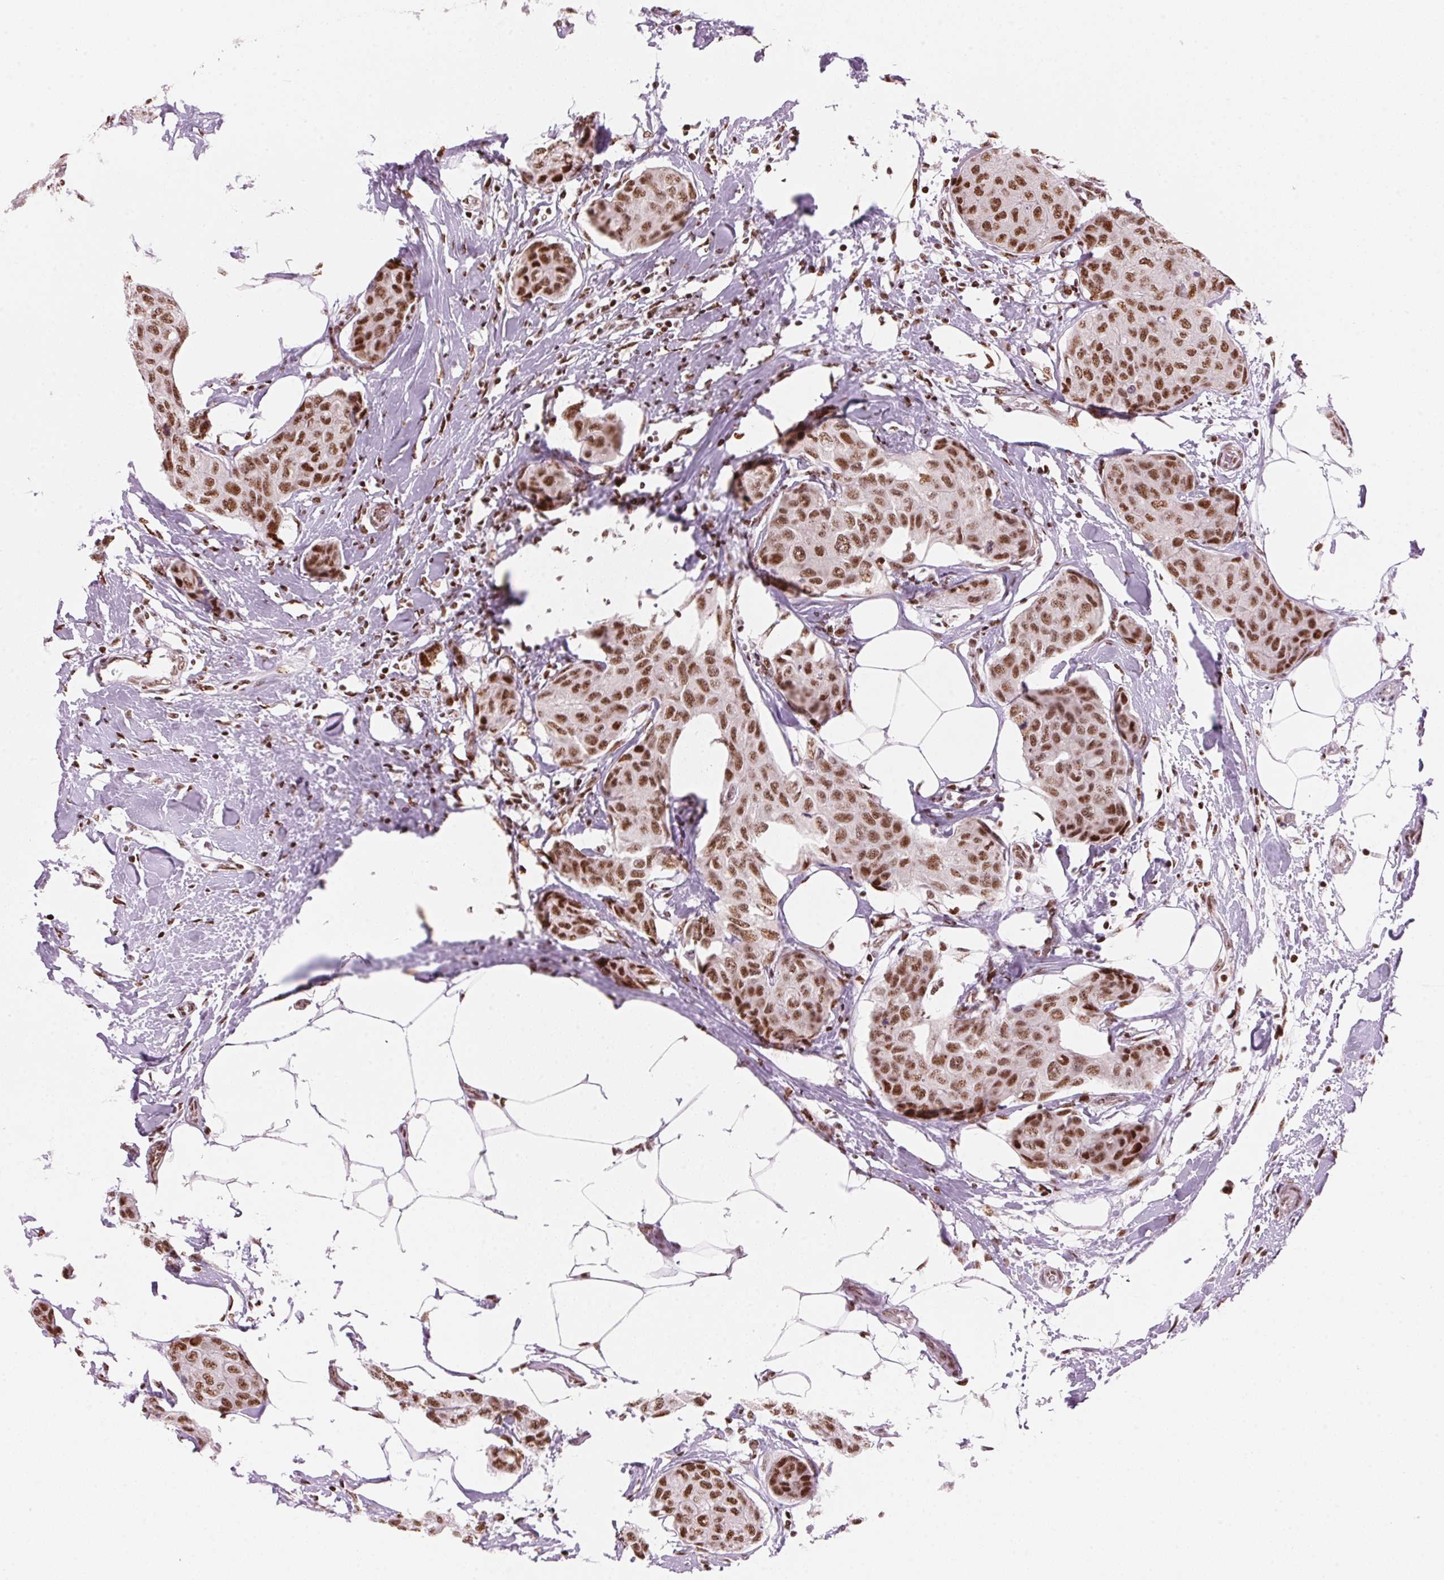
{"staining": {"intensity": "moderate", "quantity": ">75%", "location": "nuclear"}, "tissue": "breast cancer", "cell_type": "Tumor cells", "image_type": "cancer", "snomed": [{"axis": "morphology", "description": "Duct carcinoma"}, {"axis": "topography", "description": "Breast"}], "caption": "Immunohistochemical staining of human breast invasive ductal carcinoma demonstrates moderate nuclear protein staining in about >75% of tumor cells.", "gene": "NXF1", "patient": {"sex": "female", "age": 80}}